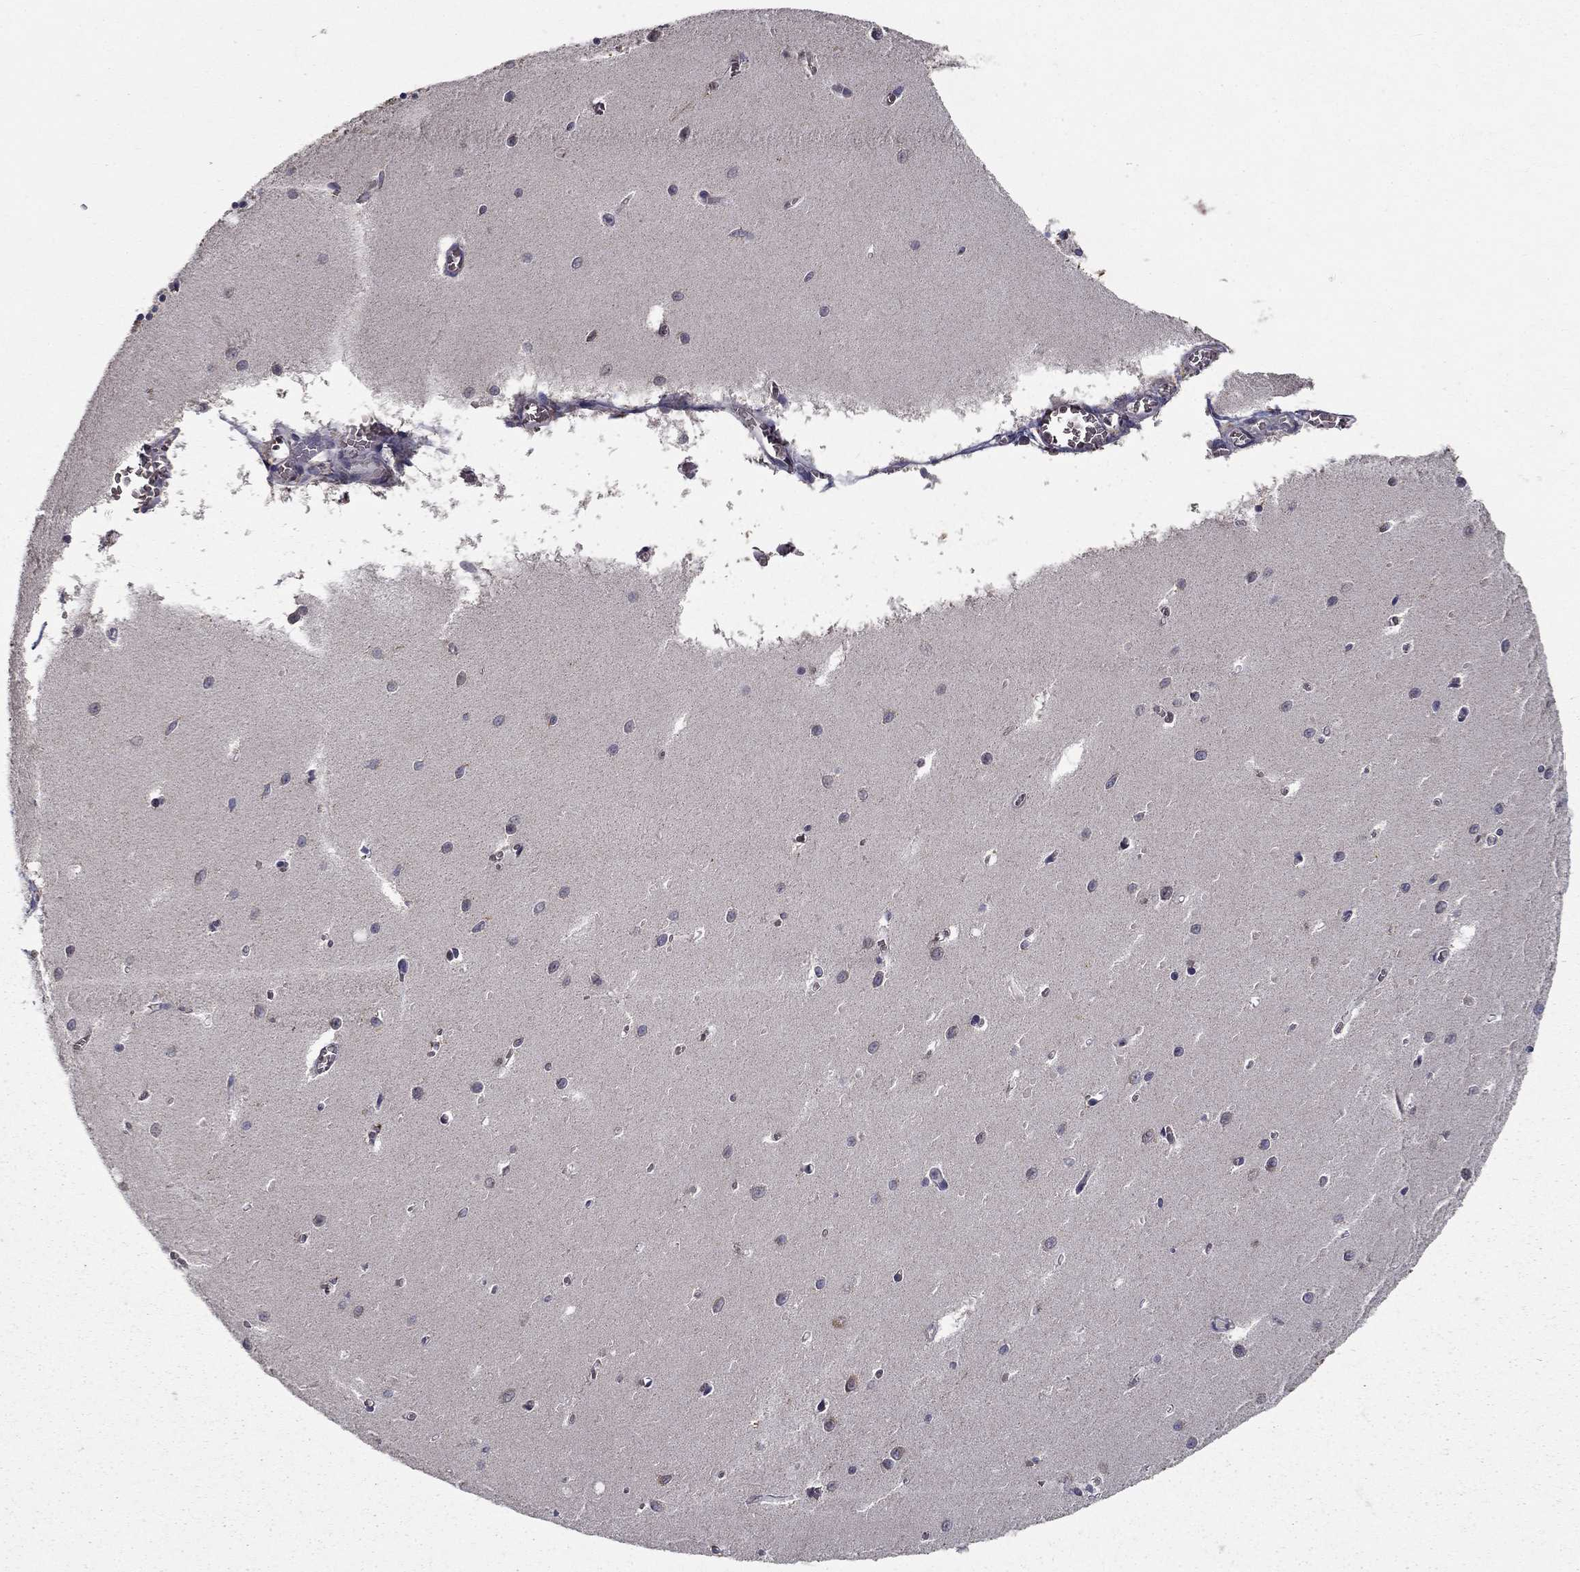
{"staining": {"intensity": "moderate", "quantity": "<25%", "location": "cytoplasmic/membranous"}, "tissue": "cerebellum", "cell_type": "Cells in granular layer", "image_type": "normal", "snomed": [{"axis": "morphology", "description": "Normal tissue, NOS"}, {"axis": "topography", "description": "Cerebellum"}], "caption": "Moderate cytoplasmic/membranous protein positivity is identified in approximately <25% of cells in granular layer in cerebellum. The staining was performed using DAB (3,3'-diaminobenzidine) to visualize the protein expression in brown, while the nuclei were stained in blue with hematoxylin (Magnification: 20x).", "gene": "SLC2A13", "patient": {"sex": "female", "age": 64}}